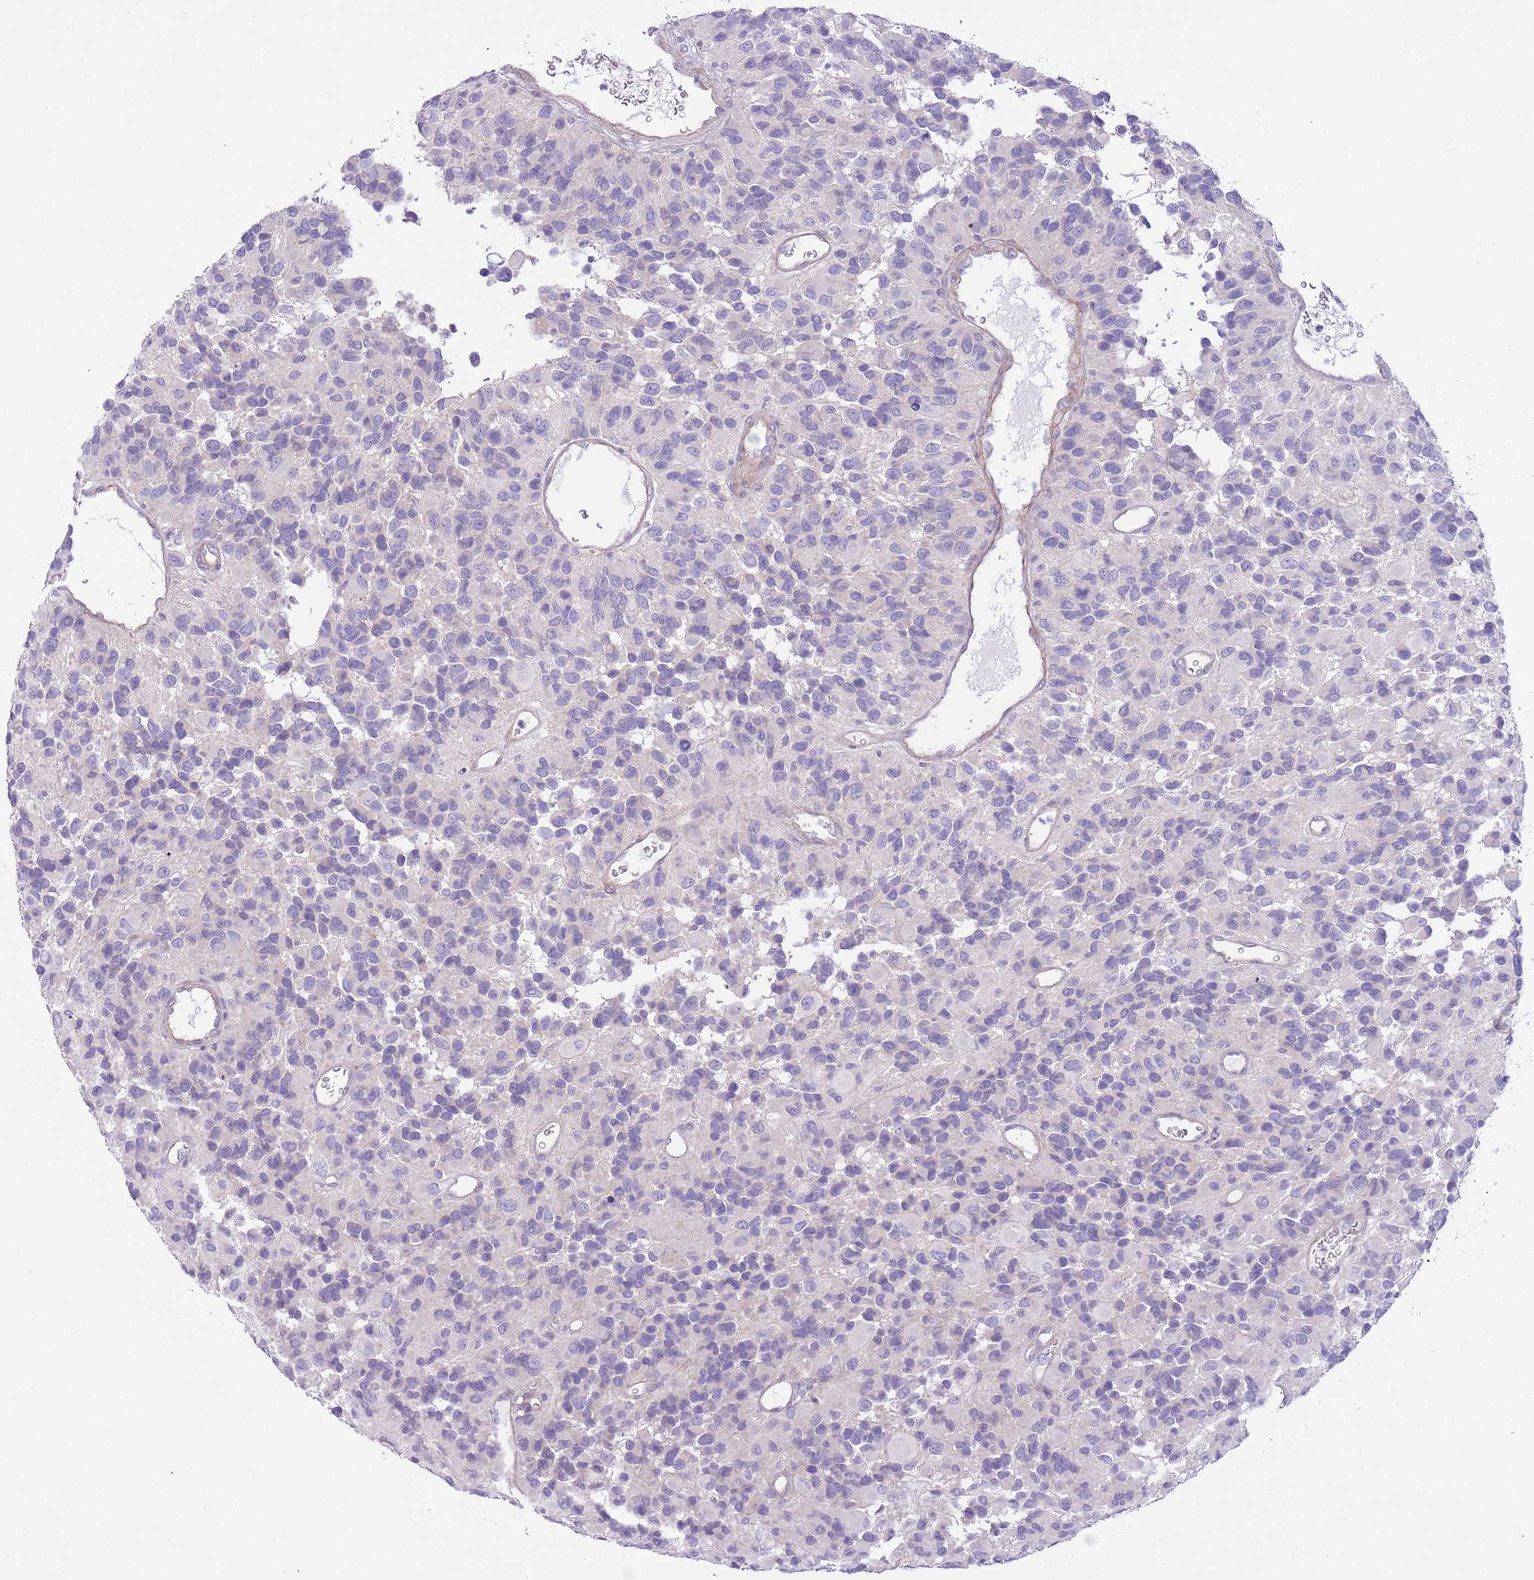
{"staining": {"intensity": "negative", "quantity": "none", "location": "none"}, "tissue": "glioma", "cell_type": "Tumor cells", "image_type": "cancer", "snomed": [{"axis": "morphology", "description": "Glioma, malignant, High grade"}, {"axis": "topography", "description": "Brain"}], "caption": "DAB (3,3'-diaminobenzidine) immunohistochemical staining of malignant high-grade glioma shows no significant expression in tumor cells.", "gene": "PARP8", "patient": {"sex": "male", "age": 77}}